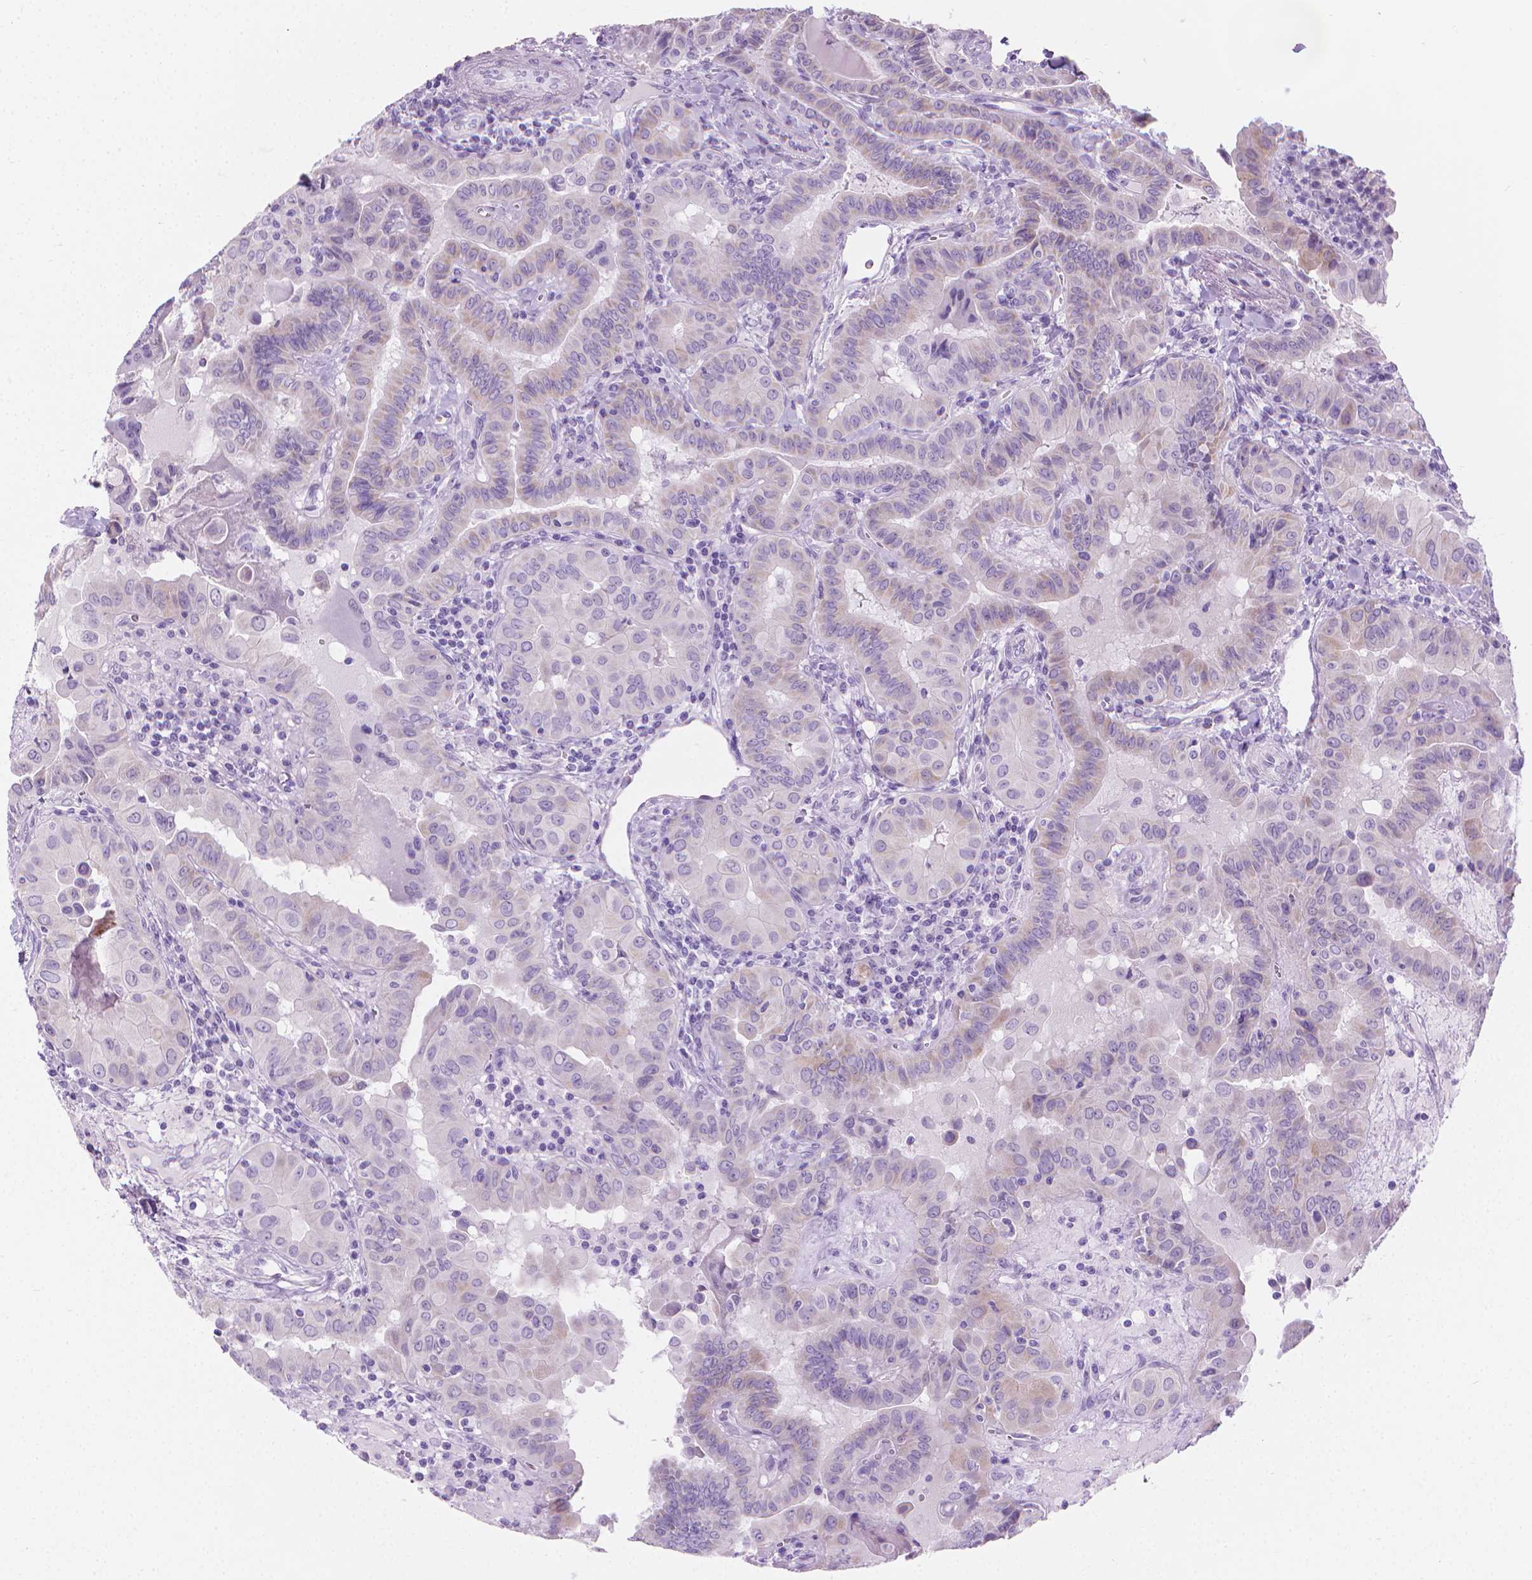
{"staining": {"intensity": "negative", "quantity": "none", "location": "none"}, "tissue": "thyroid cancer", "cell_type": "Tumor cells", "image_type": "cancer", "snomed": [{"axis": "morphology", "description": "Papillary adenocarcinoma, NOS"}, {"axis": "topography", "description": "Thyroid gland"}], "caption": "Immunohistochemistry (IHC) of thyroid cancer shows no positivity in tumor cells.", "gene": "CFAP52", "patient": {"sex": "female", "age": 37}}